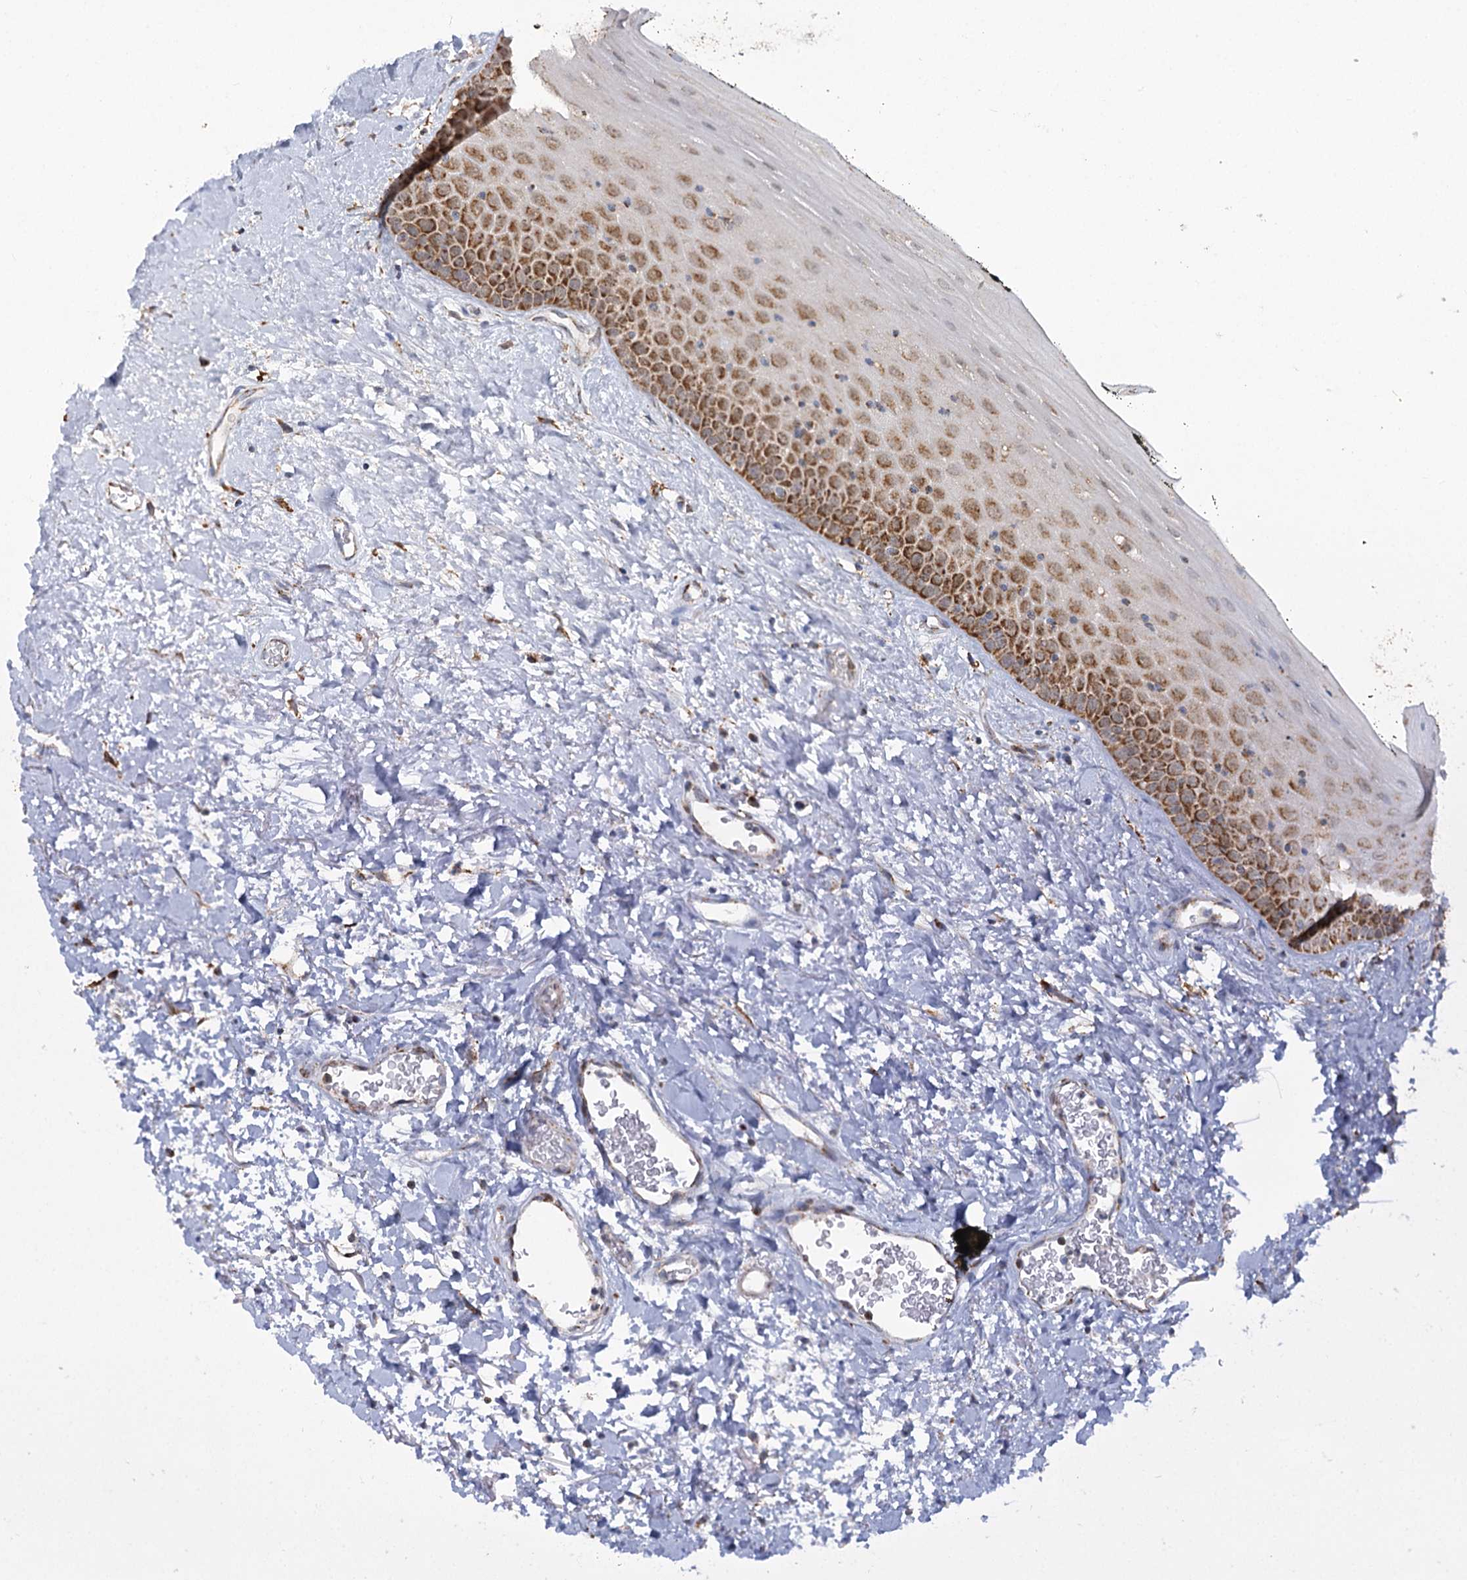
{"staining": {"intensity": "strong", "quantity": "25%-75%", "location": "cytoplasmic/membranous"}, "tissue": "oral mucosa", "cell_type": "Squamous epithelial cells", "image_type": "normal", "snomed": [{"axis": "morphology", "description": "Normal tissue, NOS"}, {"axis": "topography", "description": "Oral tissue"}], "caption": "Benign oral mucosa was stained to show a protein in brown. There is high levels of strong cytoplasmic/membranous staining in about 25%-75% of squamous epithelial cells.", "gene": "TAS1R1", "patient": {"sex": "male", "age": 74}}